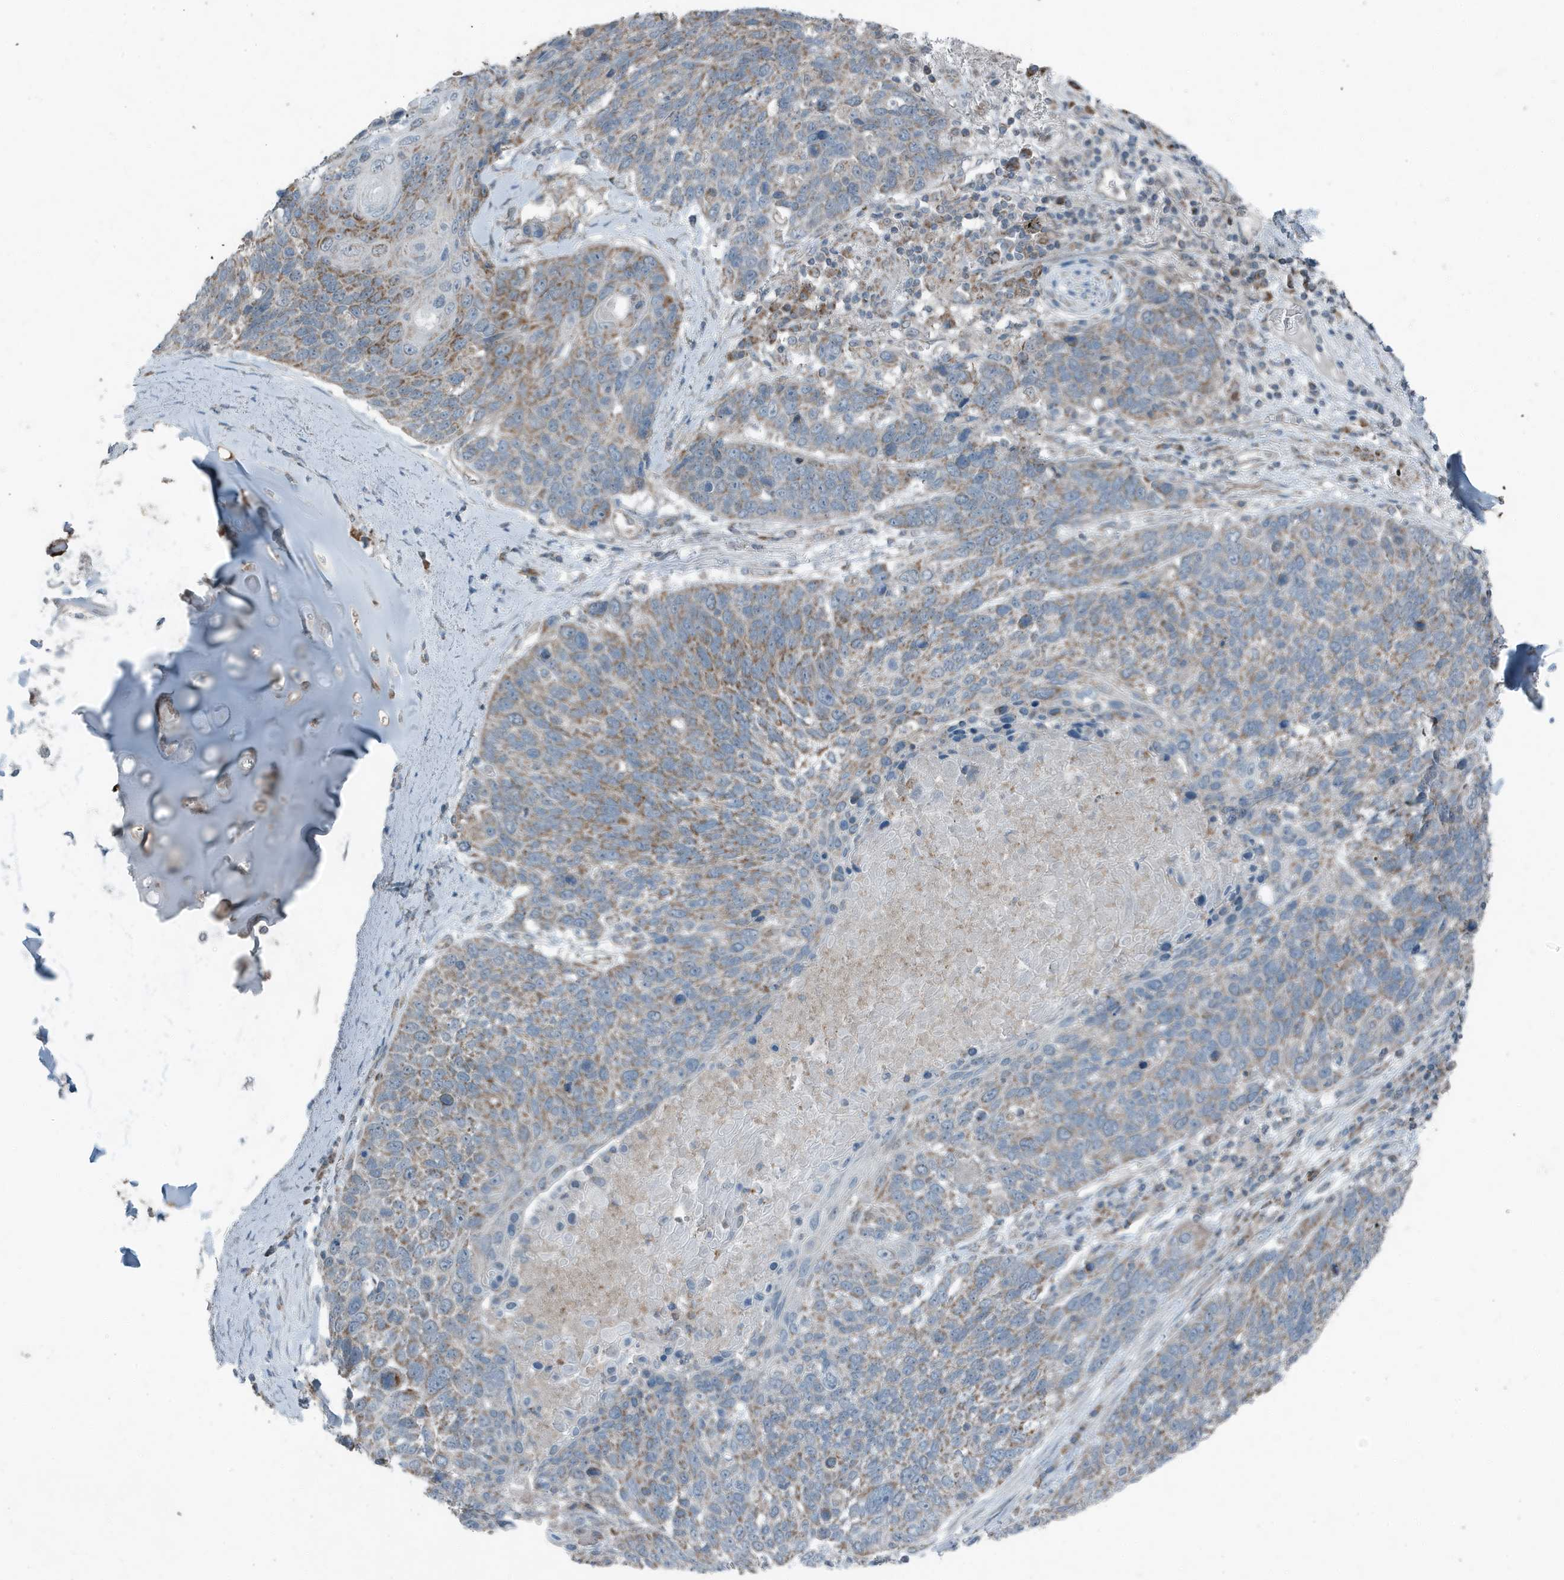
{"staining": {"intensity": "moderate", "quantity": "25%-75%", "location": "cytoplasmic/membranous"}, "tissue": "lung cancer", "cell_type": "Tumor cells", "image_type": "cancer", "snomed": [{"axis": "morphology", "description": "Squamous cell carcinoma, NOS"}, {"axis": "topography", "description": "Lung"}], "caption": "Tumor cells demonstrate medium levels of moderate cytoplasmic/membranous expression in about 25%-75% of cells in squamous cell carcinoma (lung).", "gene": "MT-CYB", "patient": {"sex": "male", "age": 66}}